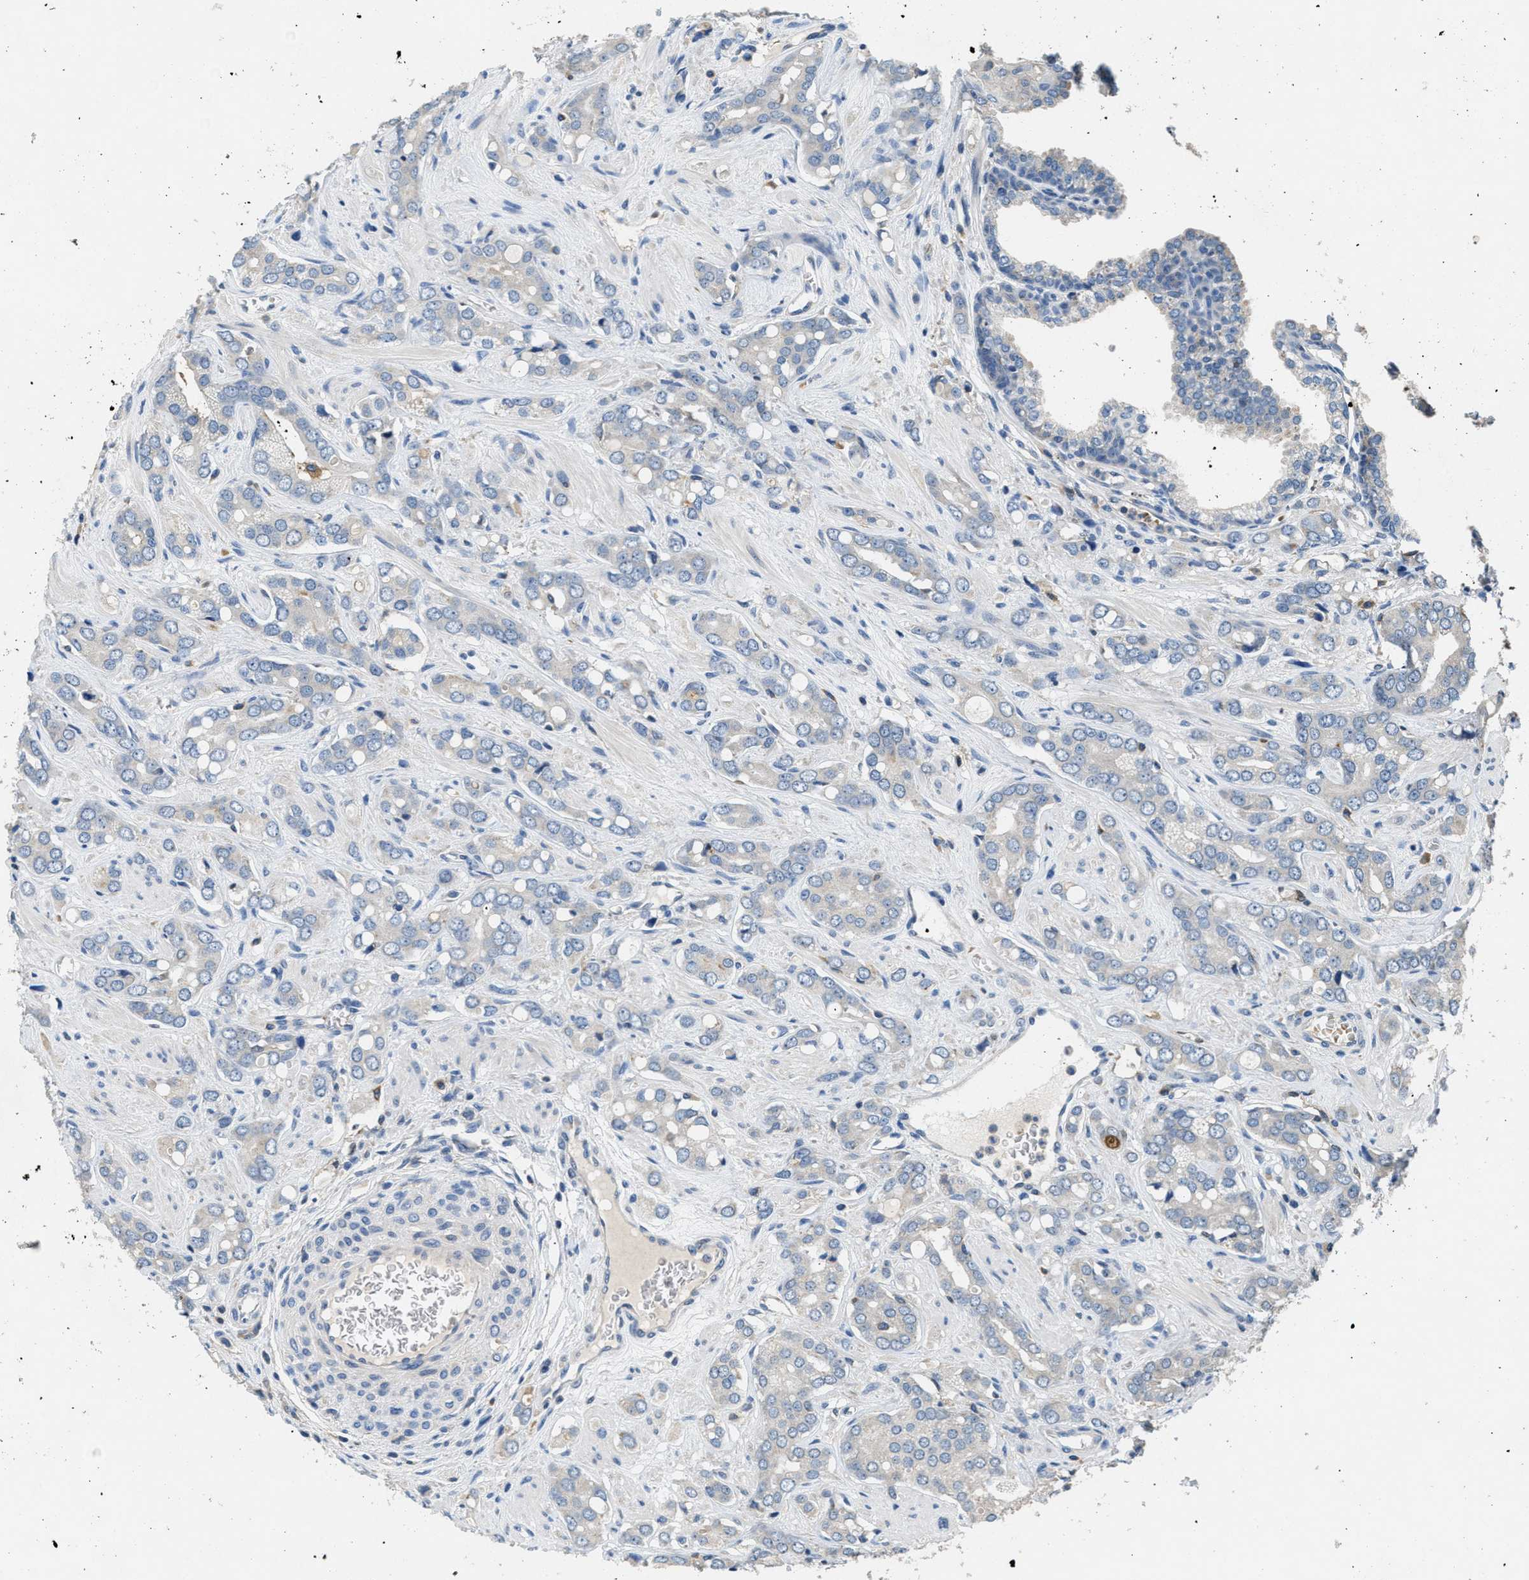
{"staining": {"intensity": "negative", "quantity": "none", "location": "none"}, "tissue": "prostate cancer", "cell_type": "Tumor cells", "image_type": "cancer", "snomed": [{"axis": "morphology", "description": "Adenocarcinoma, High grade"}, {"axis": "topography", "description": "Prostate"}], "caption": "Immunohistochemical staining of prostate cancer (high-grade adenocarcinoma) exhibits no significant staining in tumor cells.", "gene": "DGKE", "patient": {"sex": "male", "age": 52}}